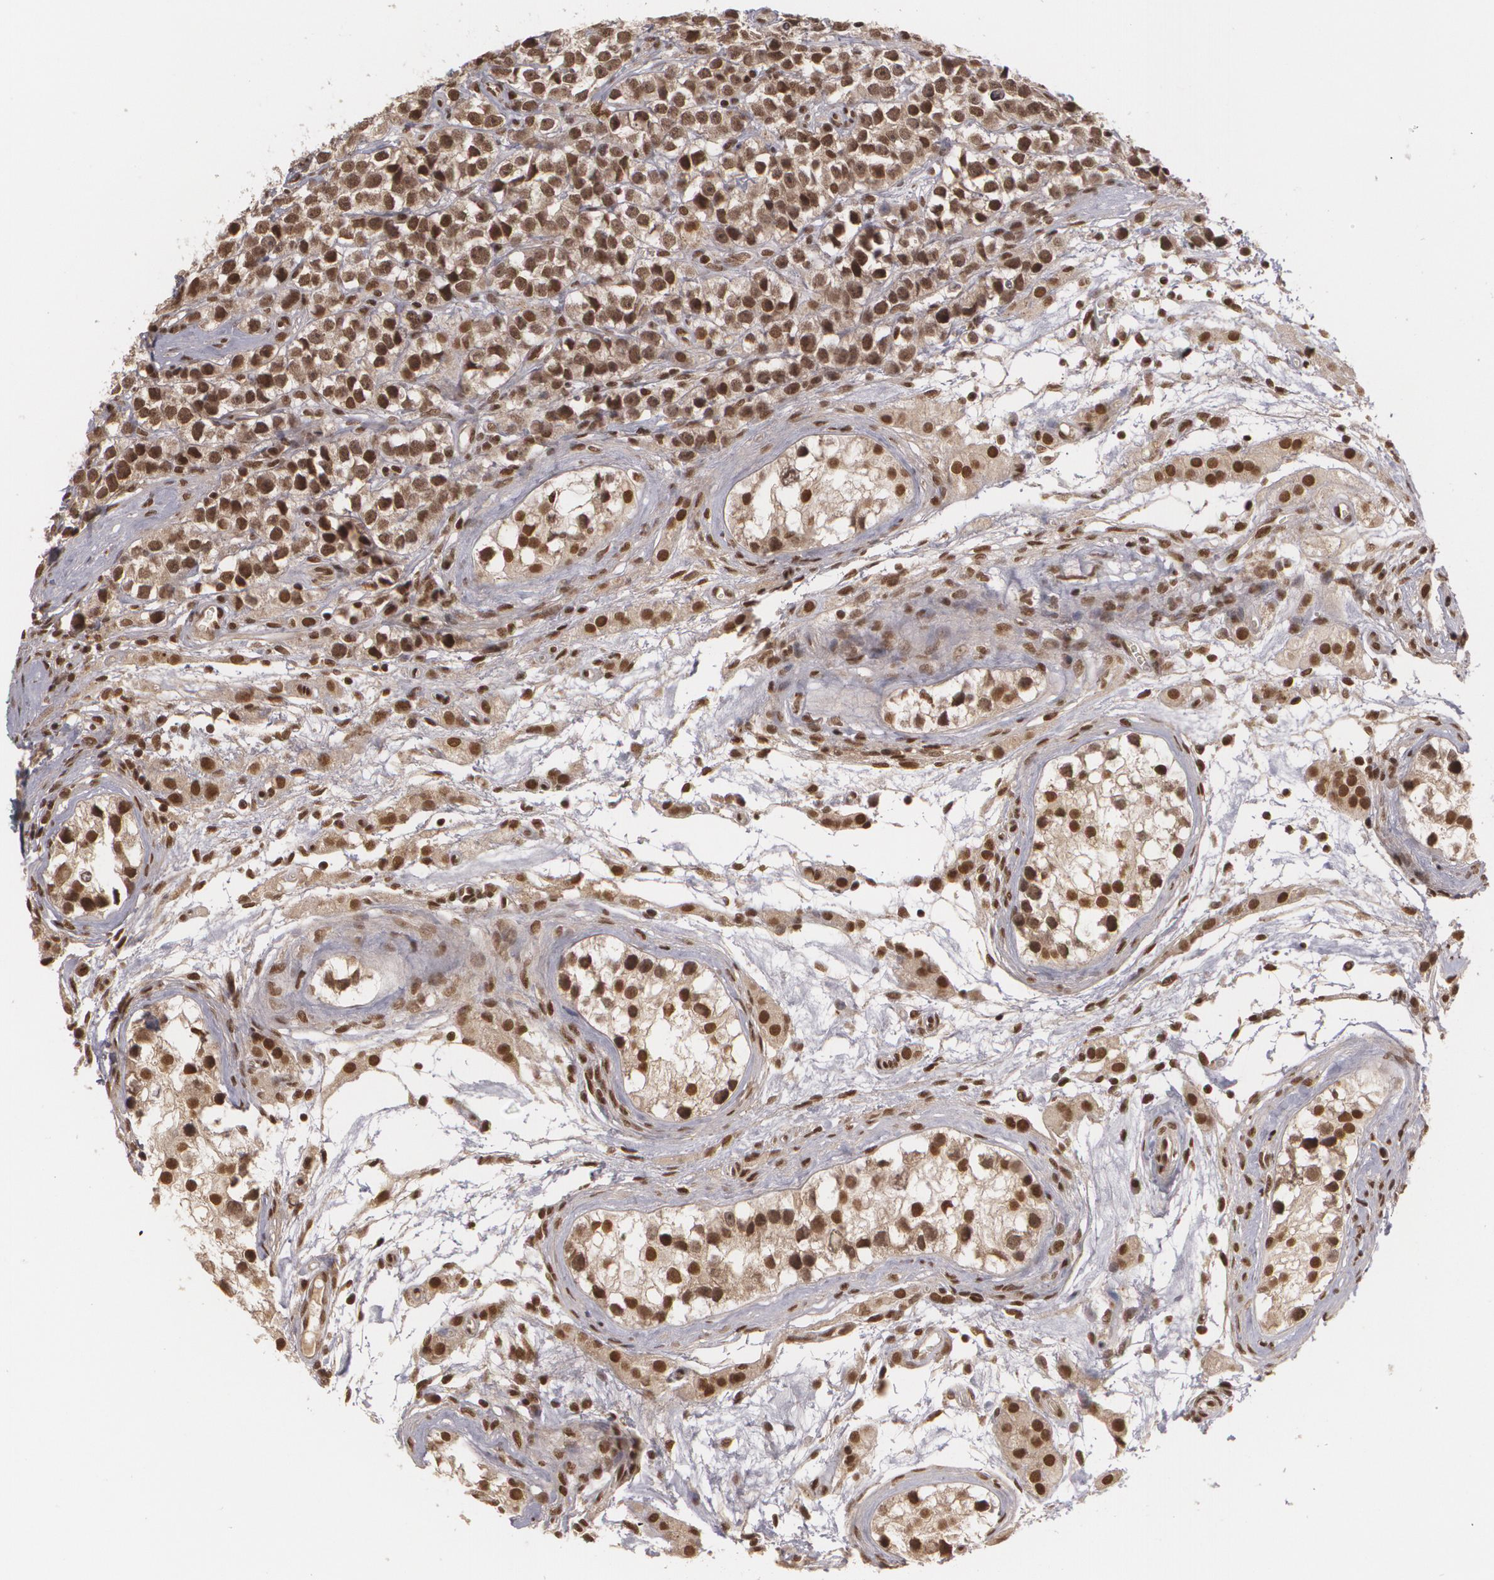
{"staining": {"intensity": "strong", "quantity": ">75%", "location": "nuclear"}, "tissue": "testis cancer", "cell_type": "Tumor cells", "image_type": "cancer", "snomed": [{"axis": "morphology", "description": "Seminoma, NOS"}, {"axis": "topography", "description": "Testis"}], "caption": "Immunohistochemistry (DAB) staining of human seminoma (testis) shows strong nuclear protein staining in about >75% of tumor cells. (brown staining indicates protein expression, while blue staining denotes nuclei).", "gene": "RXRB", "patient": {"sex": "male", "age": 25}}